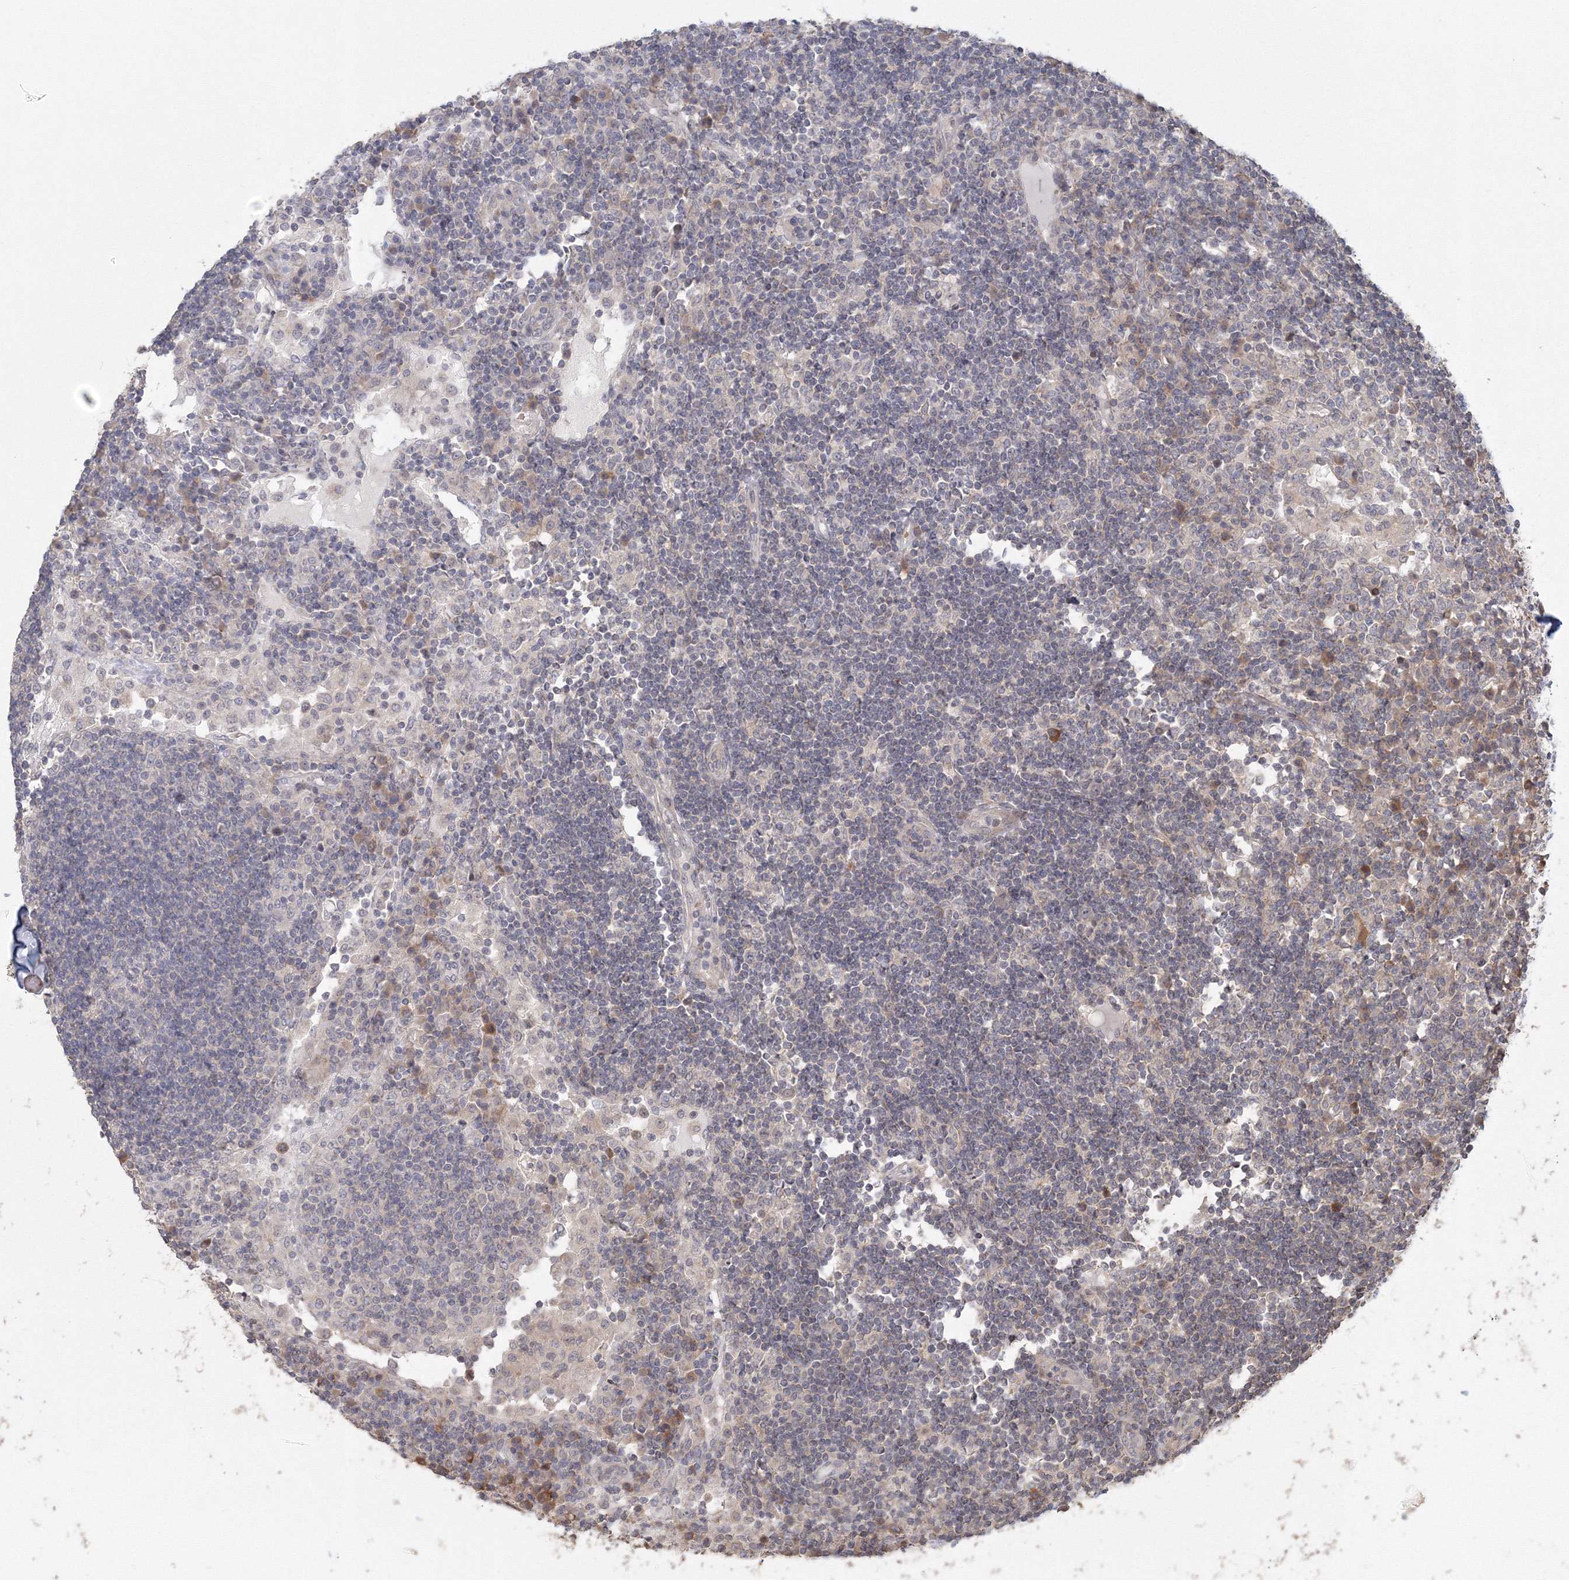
{"staining": {"intensity": "negative", "quantity": "none", "location": "none"}, "tissue": "lymph node", "cell_type": "Germinal center cells", "image_type": "normal", "snomed": [{"axis": "morphology", "description": "Normal tissue, NOS"}, {"axis": "topography", "description": "Lymph node"}], "caption": "Immunohistochemistry histopathology image of benign lymph node: lymph node stained with DAB displays no significant protein positivity in germinal center cells. The staining is performed using DAB brown chromogen with nuclei counter-stained in using hematoxylin.", "gene": "TACC2", "patient": {"sex": "female", "age": 53}}